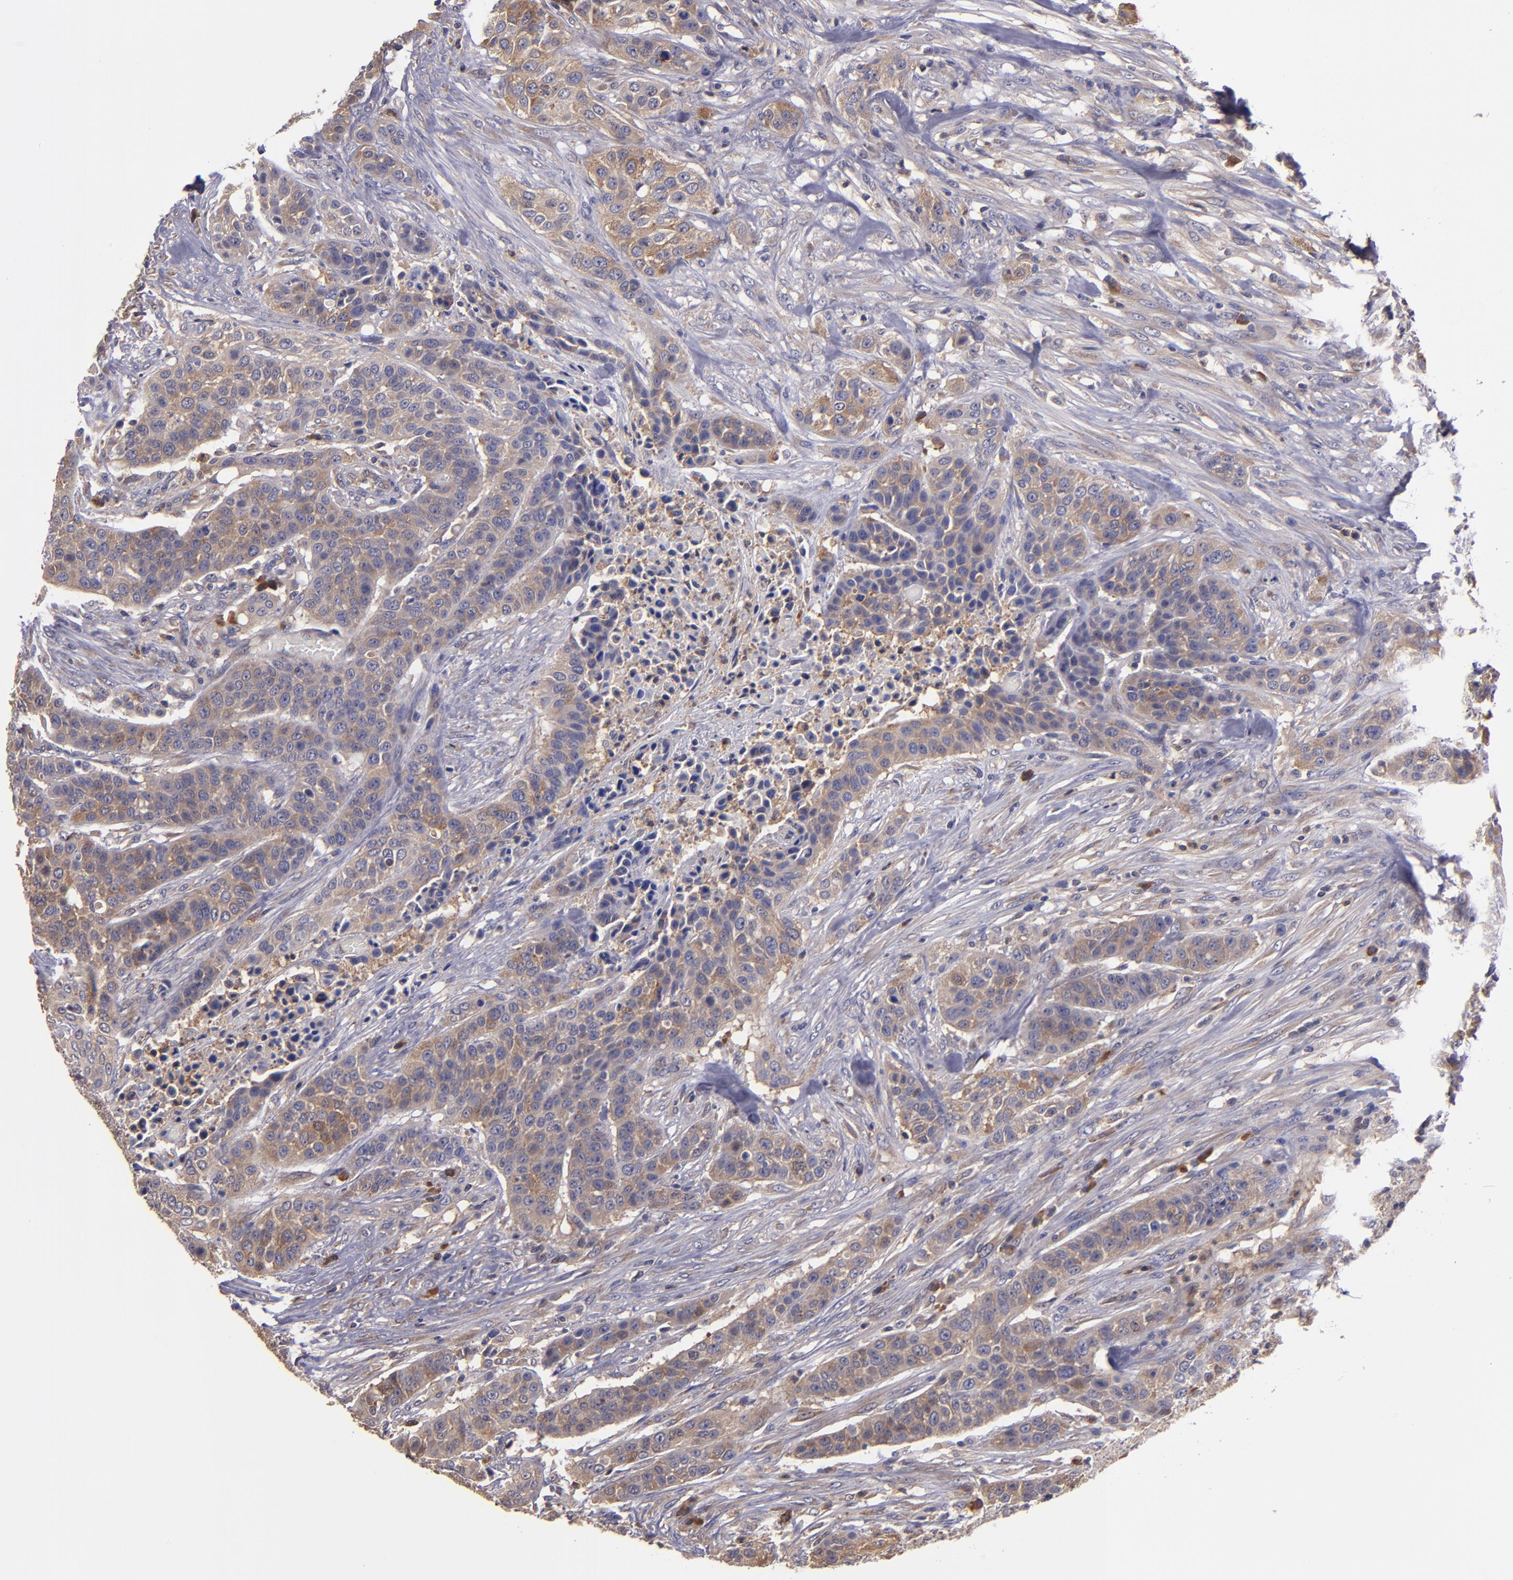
{"staining": {"intensity": "moderate", "quantity": "25%-75%", "location": "cytoplasmic/membranous"}, "tissue": "urothelial cancer", "cell_type": "Tumor cells", "image_type": "cancer", "snomed": [{"axis": "morphology", "description": "Urothelial carcinoma, High grade"}, {"axis": "topography", "description": "Urinary bladder"}], "caption": "DAB (3,3'-diaminobenzidine) immunohistochemical staining of human urothelial cancer reveals moderate cytoplasmic/membranous protein positivity in about 25%-75% of tumor cells. Ihc stains the protein of interest in brown and the nuclei are stained blue.", "gene": "CARS1", "patient": {"sex": "male", "age": 74}}